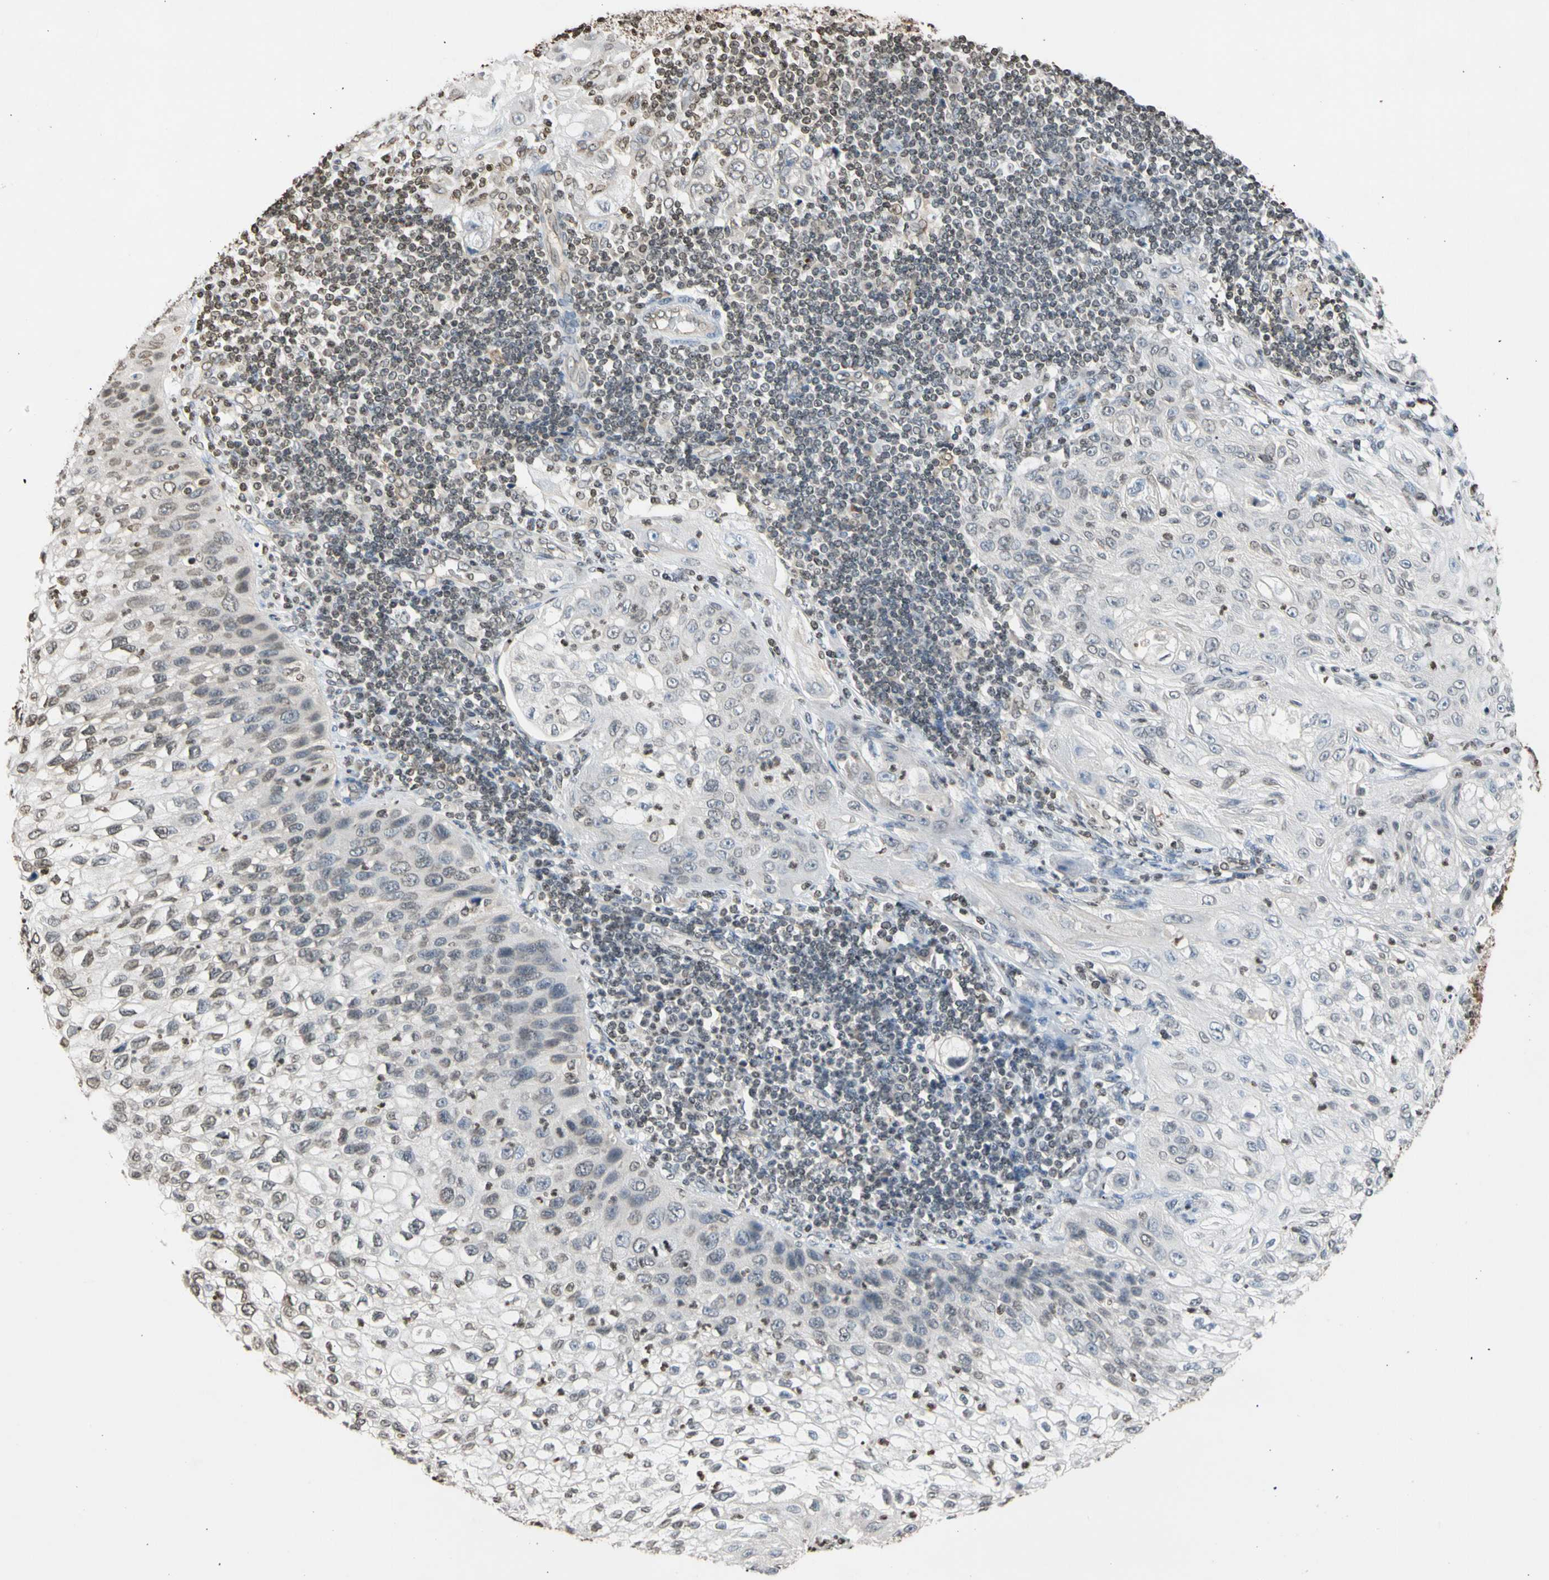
{"staining": {"intensity": "negative", "quantity": "none", "location": "none"}, "tissue": "lung cancer", "cell_type": "Tumor cells", "image_type": "cancer", "snomed": [{"axis": "morphology", "description": "Inflammation, NOS"}, {"axis": "morphology", "description": "Squamous cell carcinoma, NOS"}, {"axis": "topography", "description": "Lymph node"}, {"axis": "topography", "description": "Soft tissue"}, {"axis": "topography", "description": "Lung"}], "caption": "This is an immunohistochemistry (IHC) image of lung squamous cell carcinoma. There is no expression in tumor cells.", "gene": "GPX4", "patient": {"sex": "male", "age": 66}}